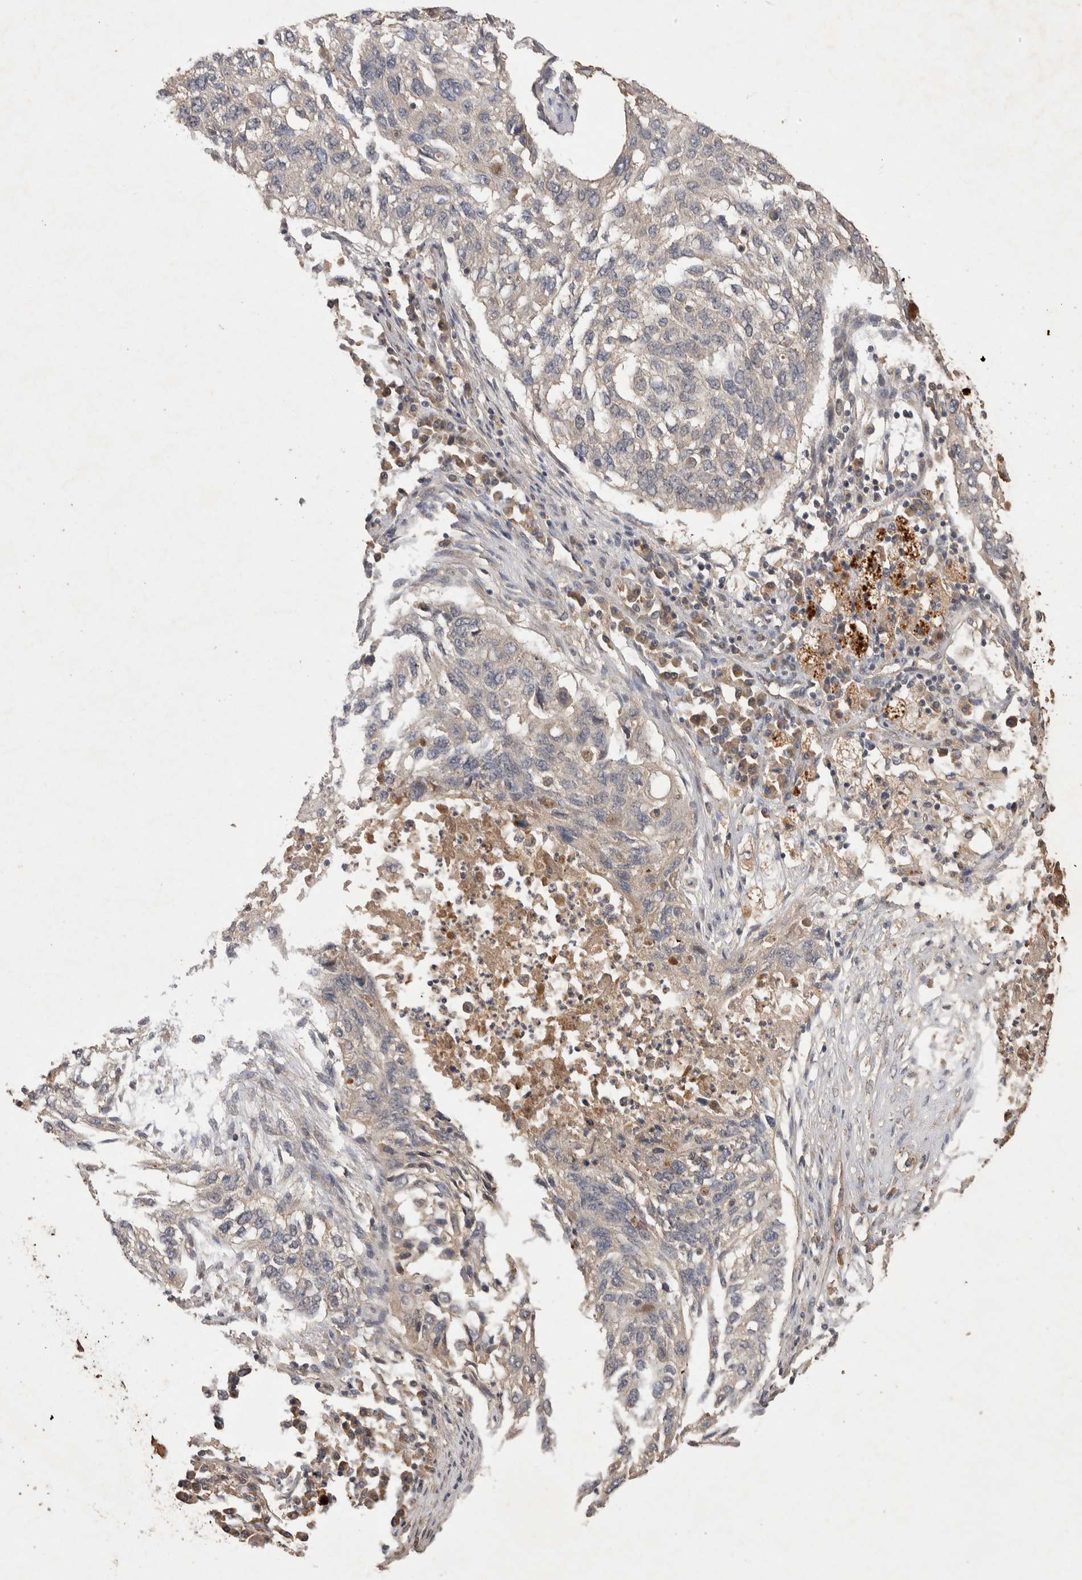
{"staining": {"intensity": "negative", "quantity": "none", "location": "none"}, "tissue": "lung cancer", "cell_type": "Tumor cells", "image_type": "cancer", "snomed": [{"axis": "morphology", "description": "Squamous cell carcinoma, NOS"}, {"axis": "topography", "description": "Lung"}], "caption": "There is no significant staining in tumor cells of lung cancer (squamous cell carcinoma).", "gene": "NSMAF", "patient": {"sex": "female", "age": 63}}